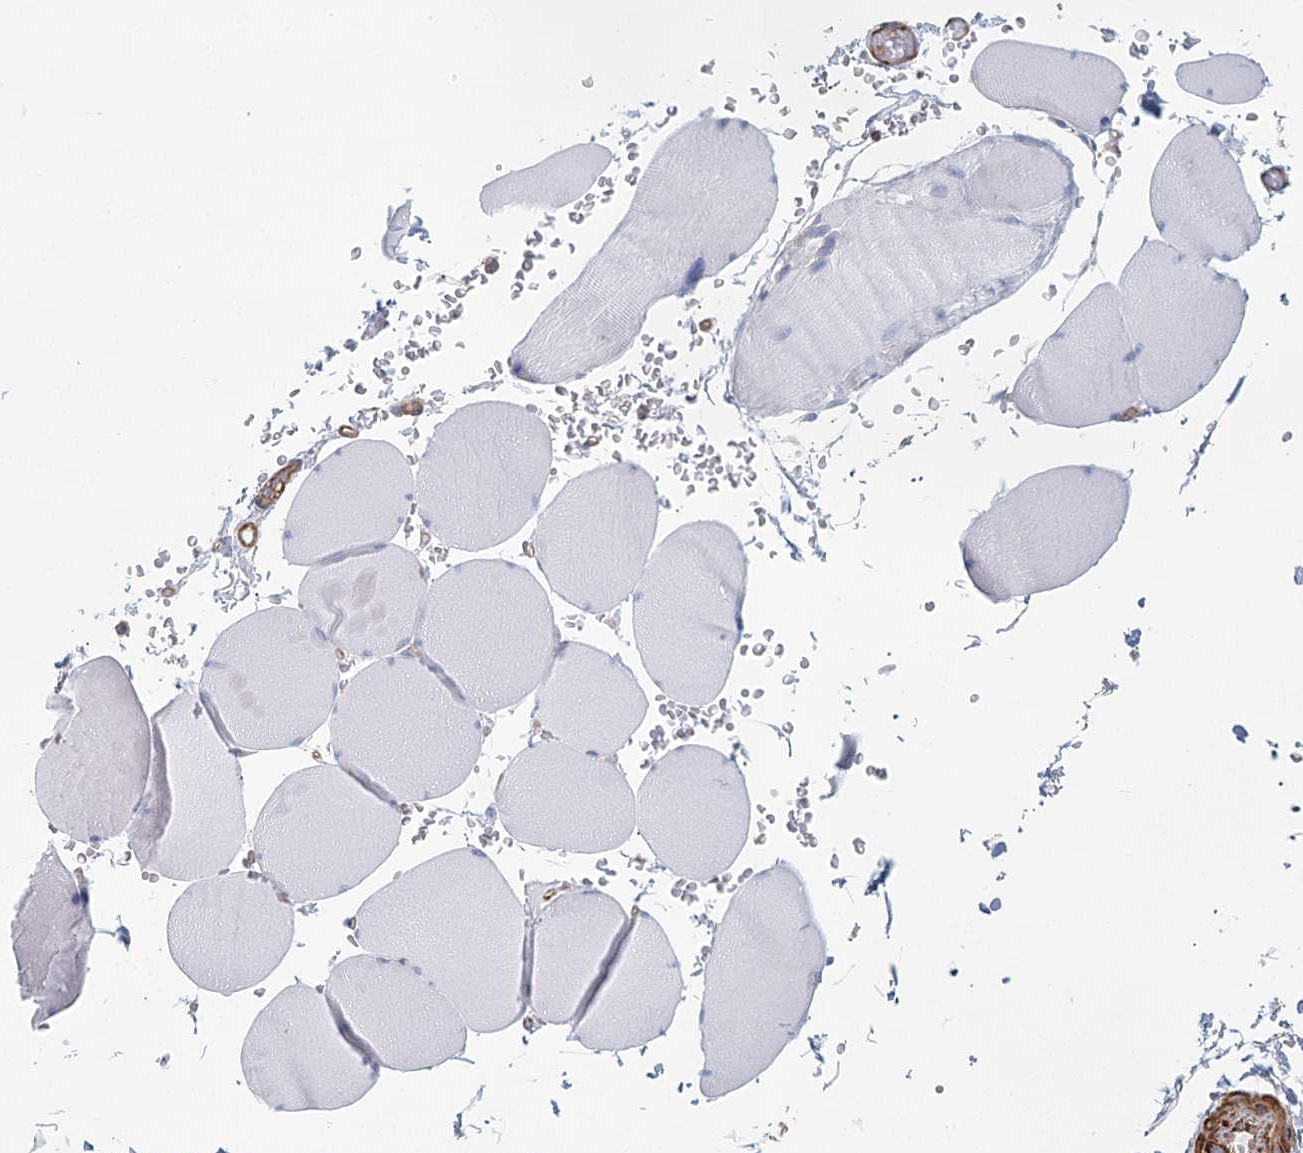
{"staining": {"intensity": "negative", "quantity": "none", "location": "none"}, "tissue": "skeletal muscle", "cell_type": "Myocytes", "image_type": "normal", "snomed": [{"axis": "morphology", "description": "Normal tissue, NOS"}, {"axis": "topography", "description": "Skeletal muscle"}, {"axis": "topography", "description": "Head-Neck"}], "caption": "Myocytes show no significant protein expression in normal skeletal muscle. The staining is performed using DAB (3,3'-diaminobenzidine) brown chromogen with nuclei counter-stained in using hematoxylin.", "gene": "IFT46", "patient": {"sex": "male", "age": 66}}